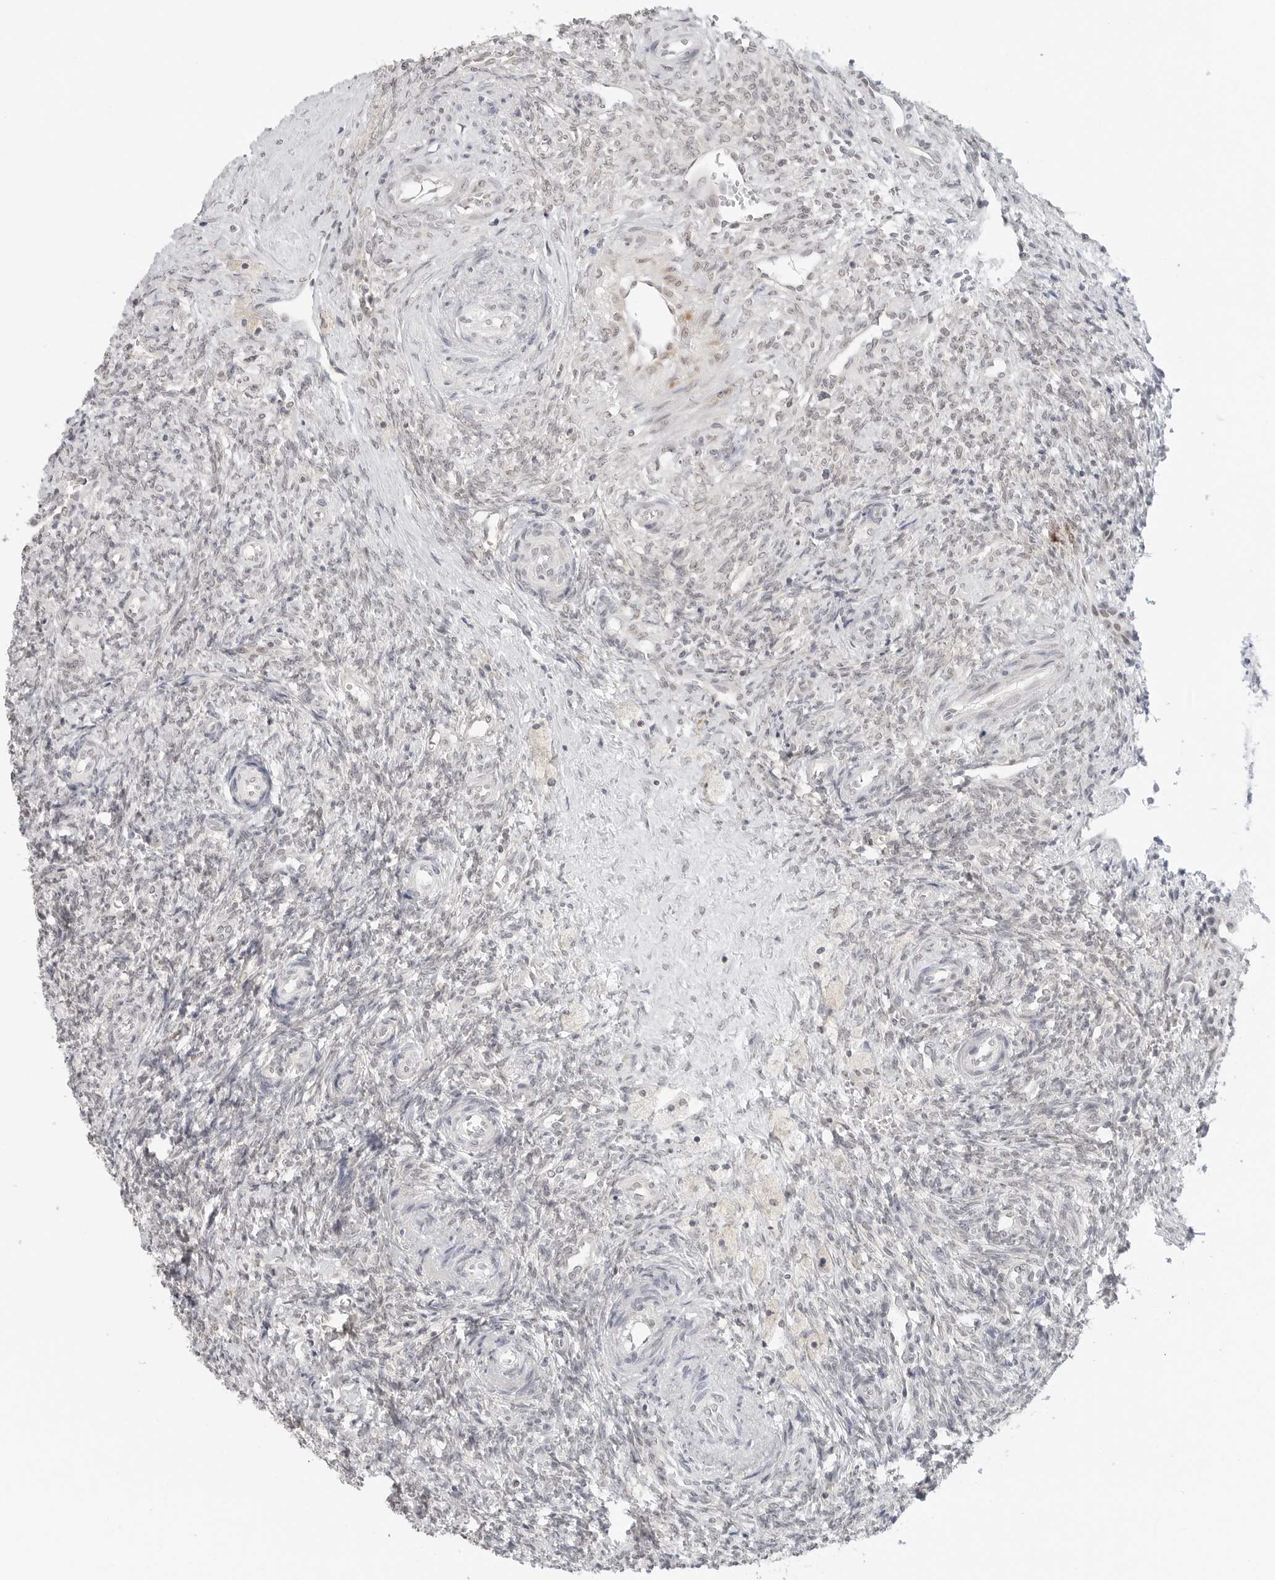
{"staining": {"intensity": "negative", "quantity": "none", "location": "none"}, "tissue": "ovary", "cell_type": "Ovarian stroma cells", "image_type": "normal", "snomed": [{"axis": "morphology", "description": "Normal tissue, NOS"}, {"axis": "topography", "description": "Ovary"}], "caption": "Micrograph shows no significant protein staining in ovarian stroma cells of benign ovary.", "gene": "METAP1", "patient": {"sex": "female", "age": 41}}